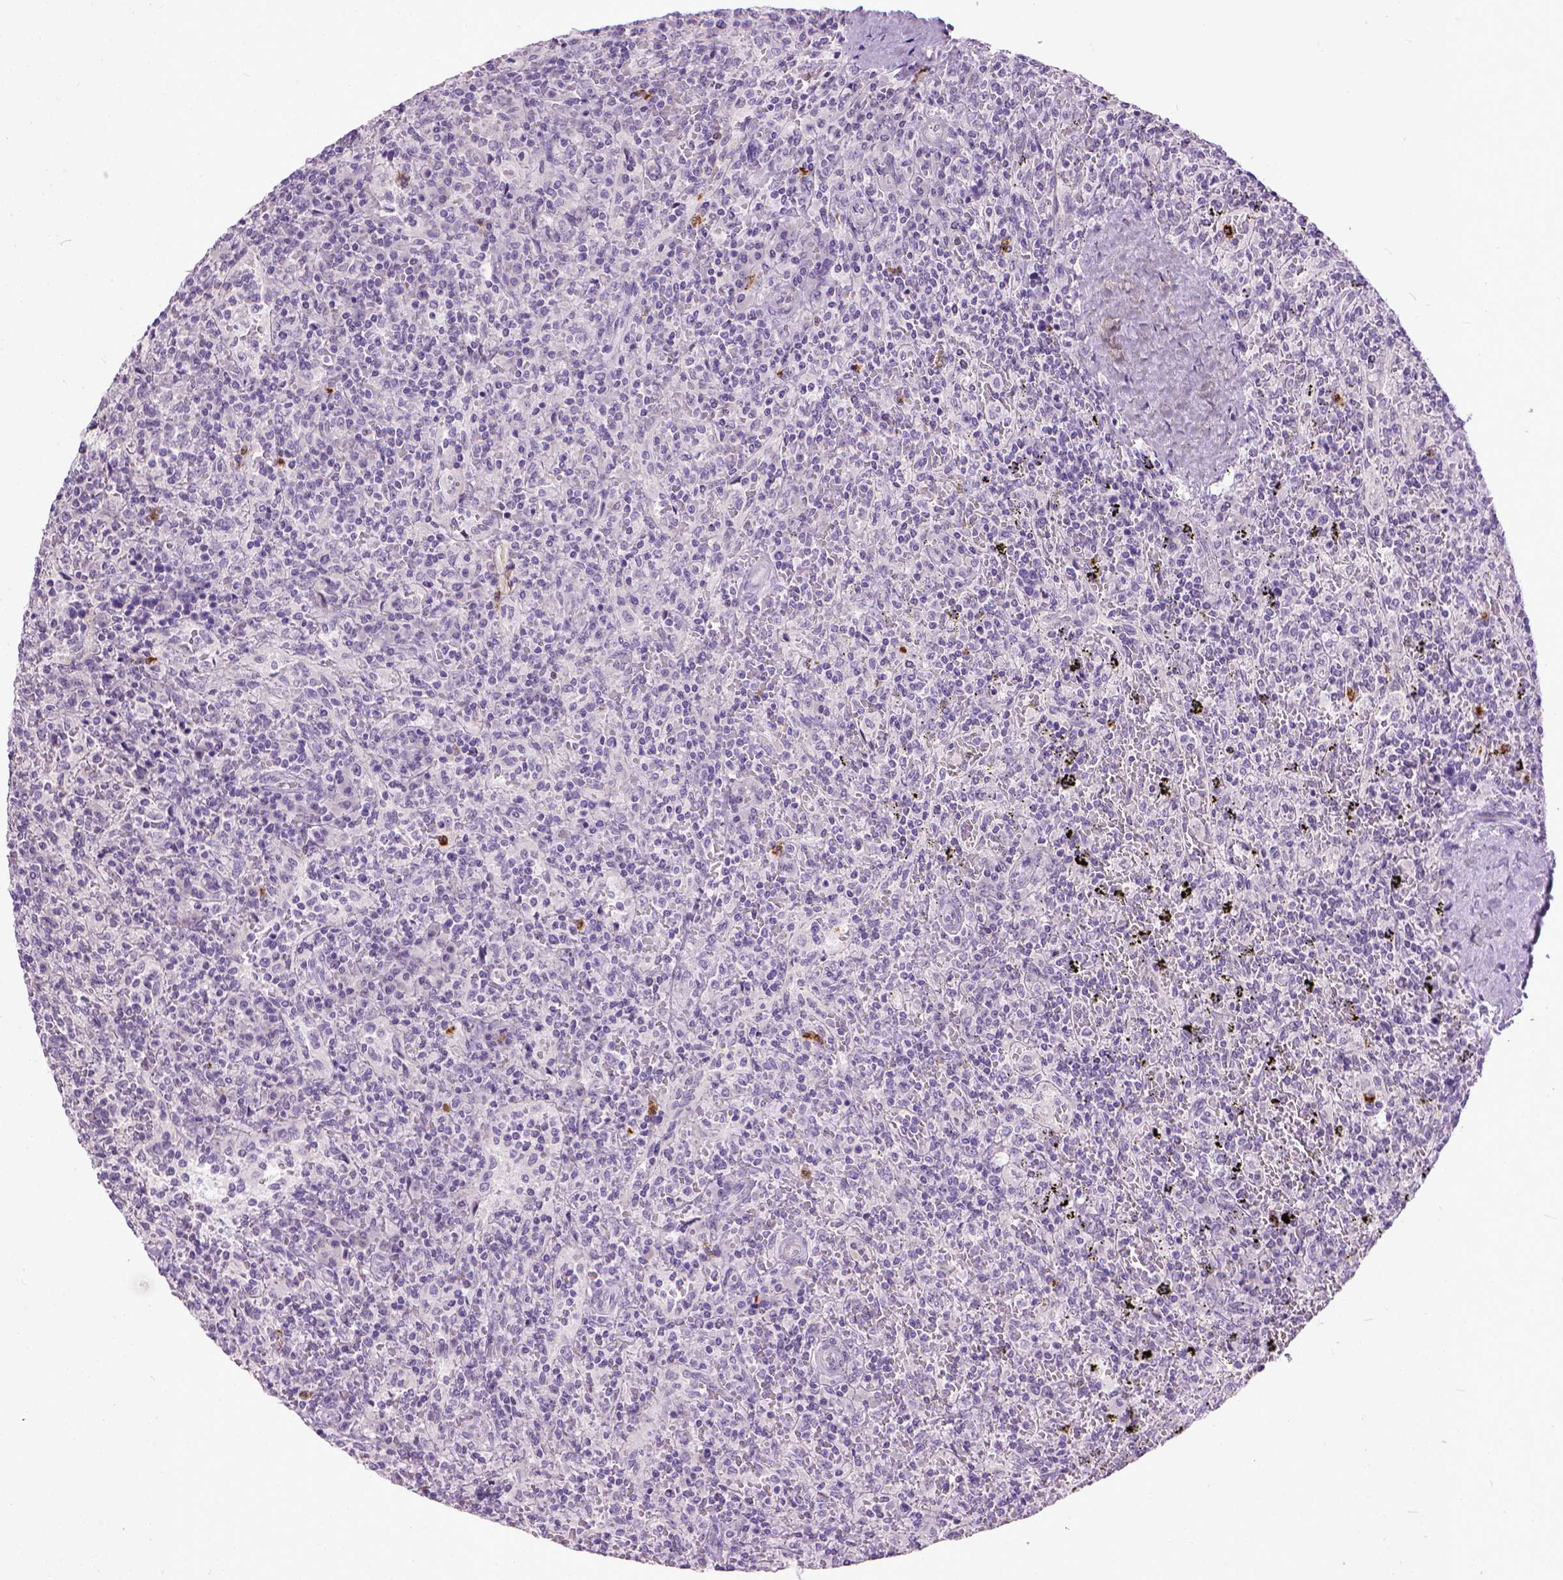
{"staining": {"intensity": "negative", "quantity": "none", "location": "none"}, "tissue": "lymphoma", "cell_type": "Tumor cells", "image_type": "cancer", "snomed": [{"axis": "morphology", "description": "Malignant lymphoma, non-Hodgkin's type, Low grade"}, {"axis": "topography", "description": "Spleen"}], "caption": "Tumor cells show no significant positivity in lymphoma.", "gene": "MAPT", "patient": {"sex": "male", "age": 62}}